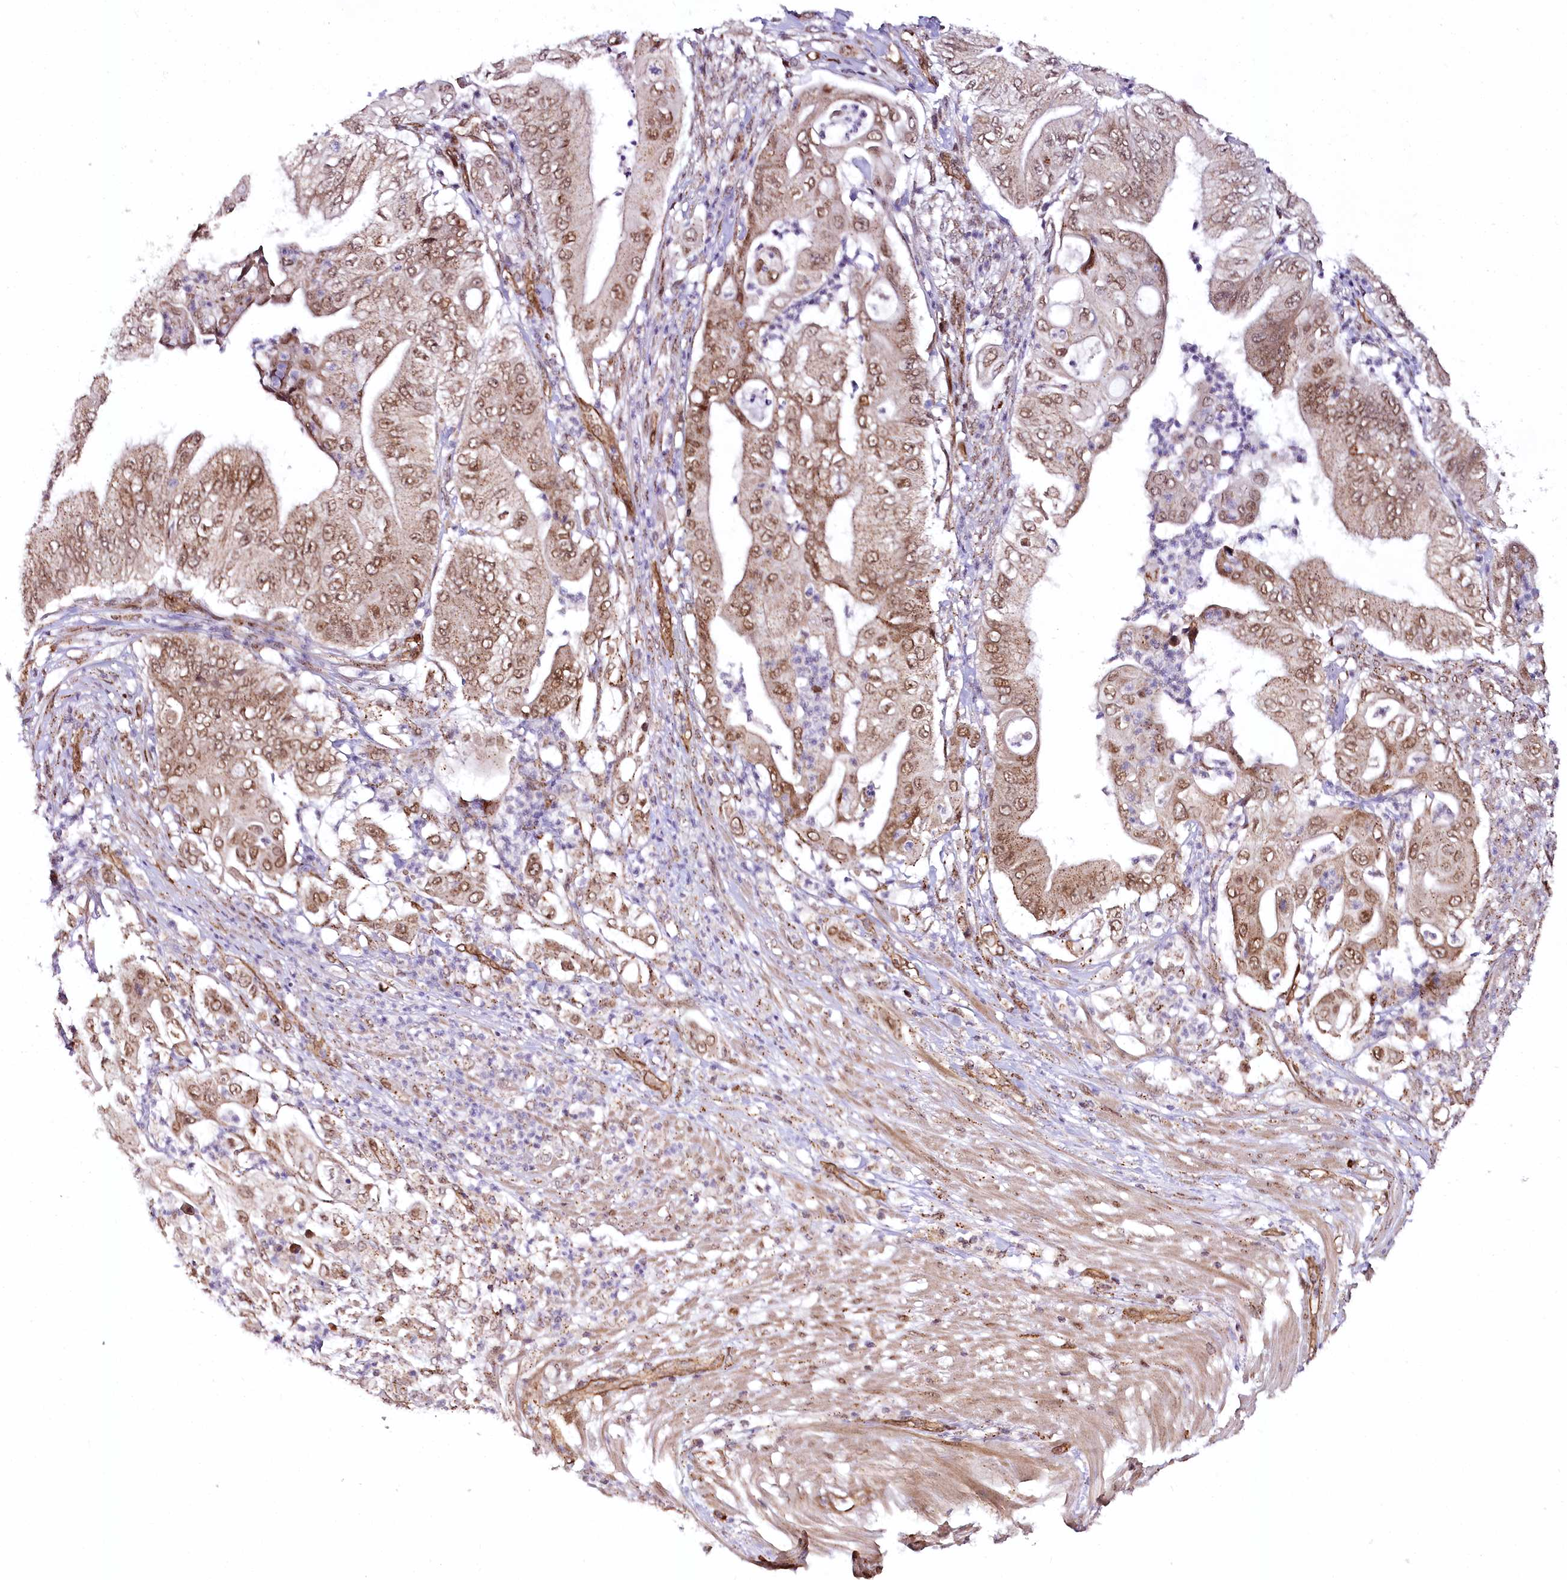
{"staining": {"intensity": "moderate", "quantity": ">75%", "location": "nuclear"}, "tissue": "pancreatic cancer", "cell_type": "Tumor cells", "image_type": "cancer", "snomed": [{"axis": "morphology", "description": "Adenocarcinoma, NOS"}, {"axis": "topography", "description": "Pancreas"}], "caption": "High-power microscopy captured an immunohistochemistry photomicrograph of pancreatic cancer (adenocarcinoma), revealing moderate nuclear positivity in about >75% of tumor cells.", "gene": "COPG1", "patient": {"sex": "female", "age": 77}}